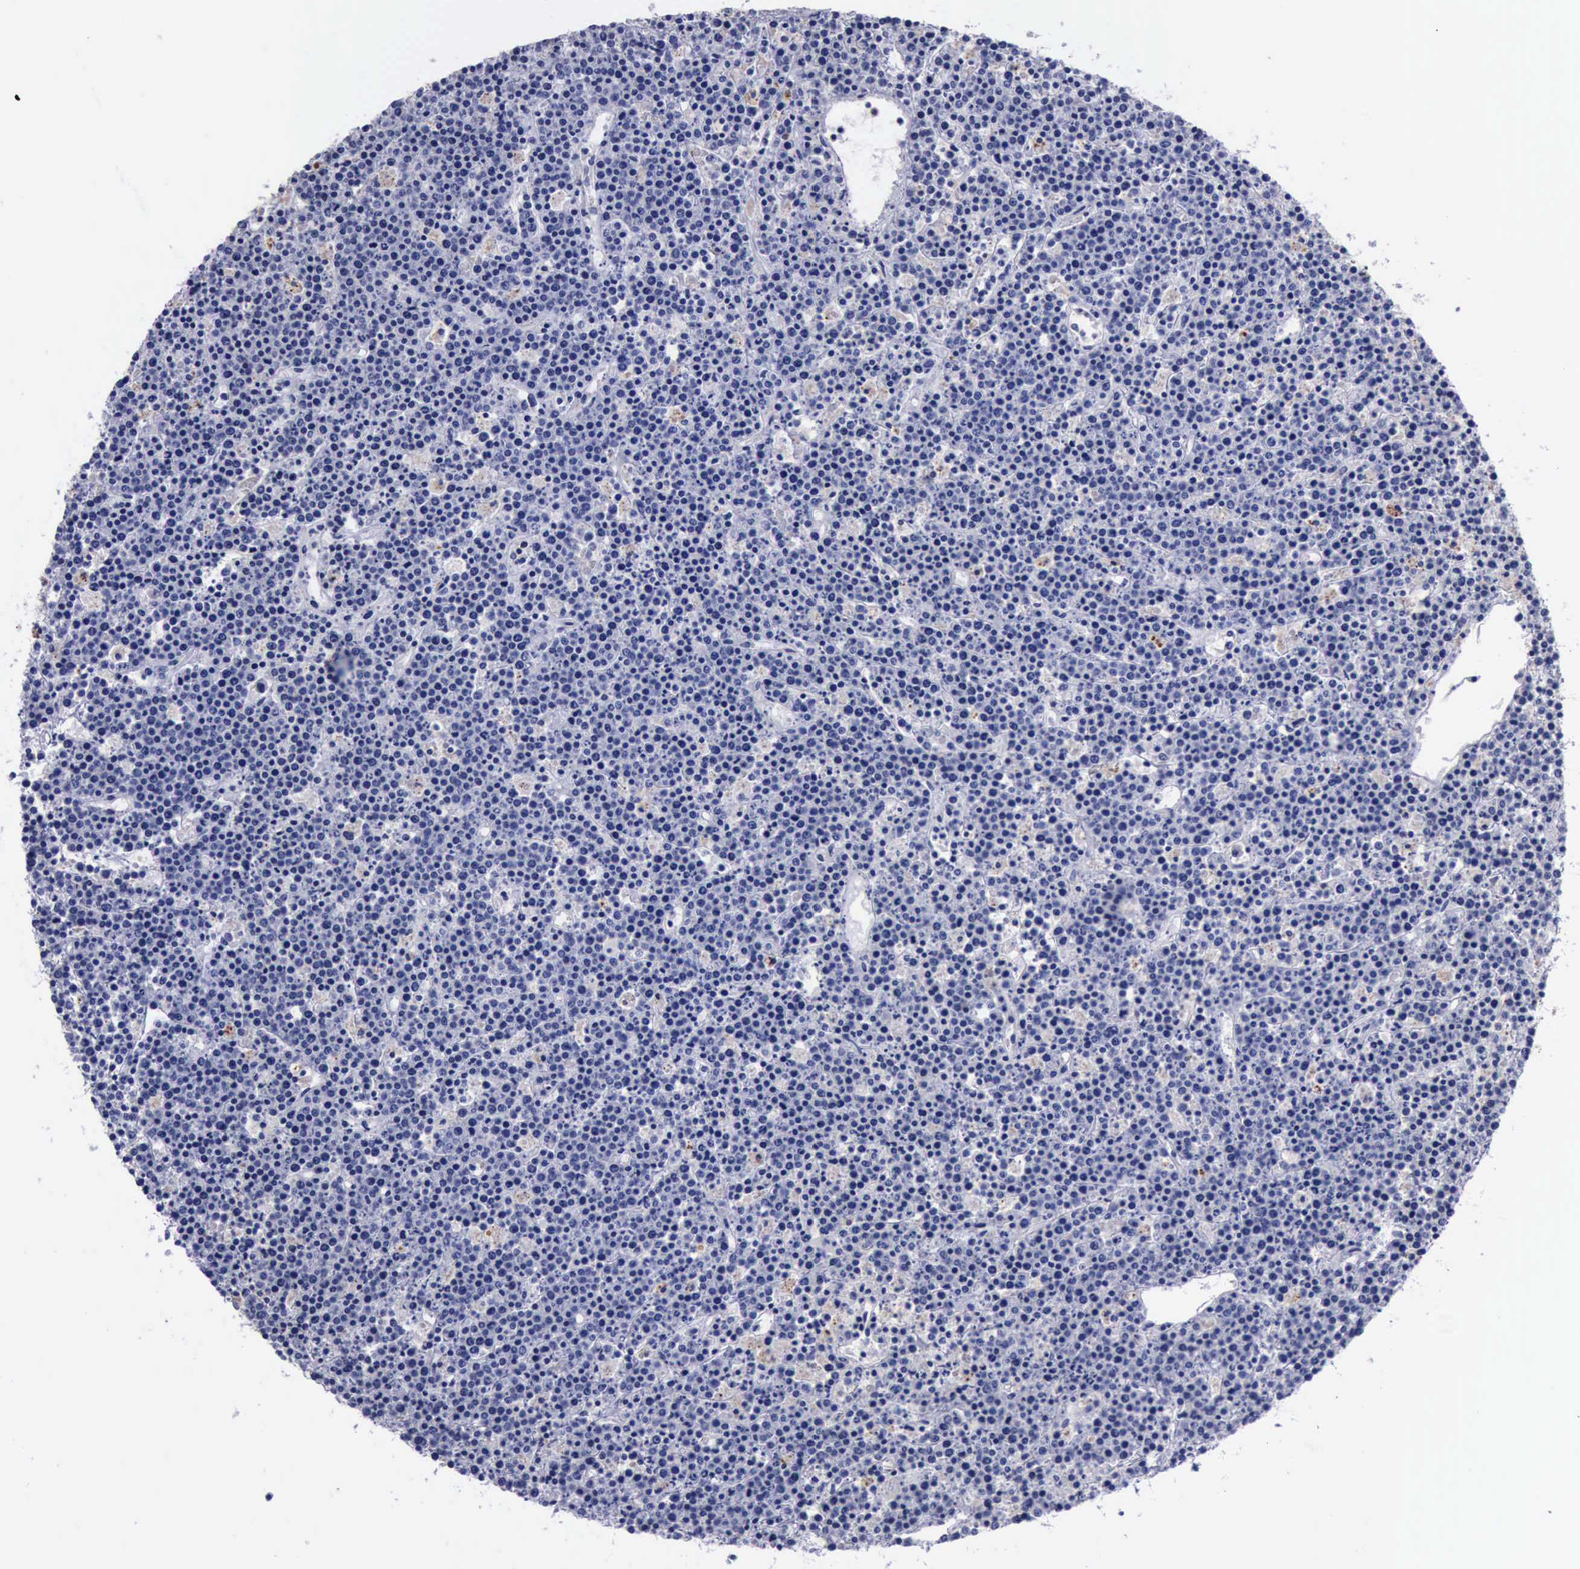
{"staining": {"intensity": "negative", "quantity": "none", "location": "none"}, "tissue": "lymphoma", "cell_type": "Tumor cells", "image_type": "cancer", "snomed": [{"axis": "morphology", "description": "Malignant lymphoma, non-Hodgkin's type, High grade"}, {"axis": "topography", "description": "Ovary"}], "caption": "This is an immunohistochemistry histopathology image of human malignant lymphoma, non-Hodgkin's type (high-grade). There is no expression in tumor cells.", "gene": "CTSD", "patient": {"sex": "female", "age": 56}}